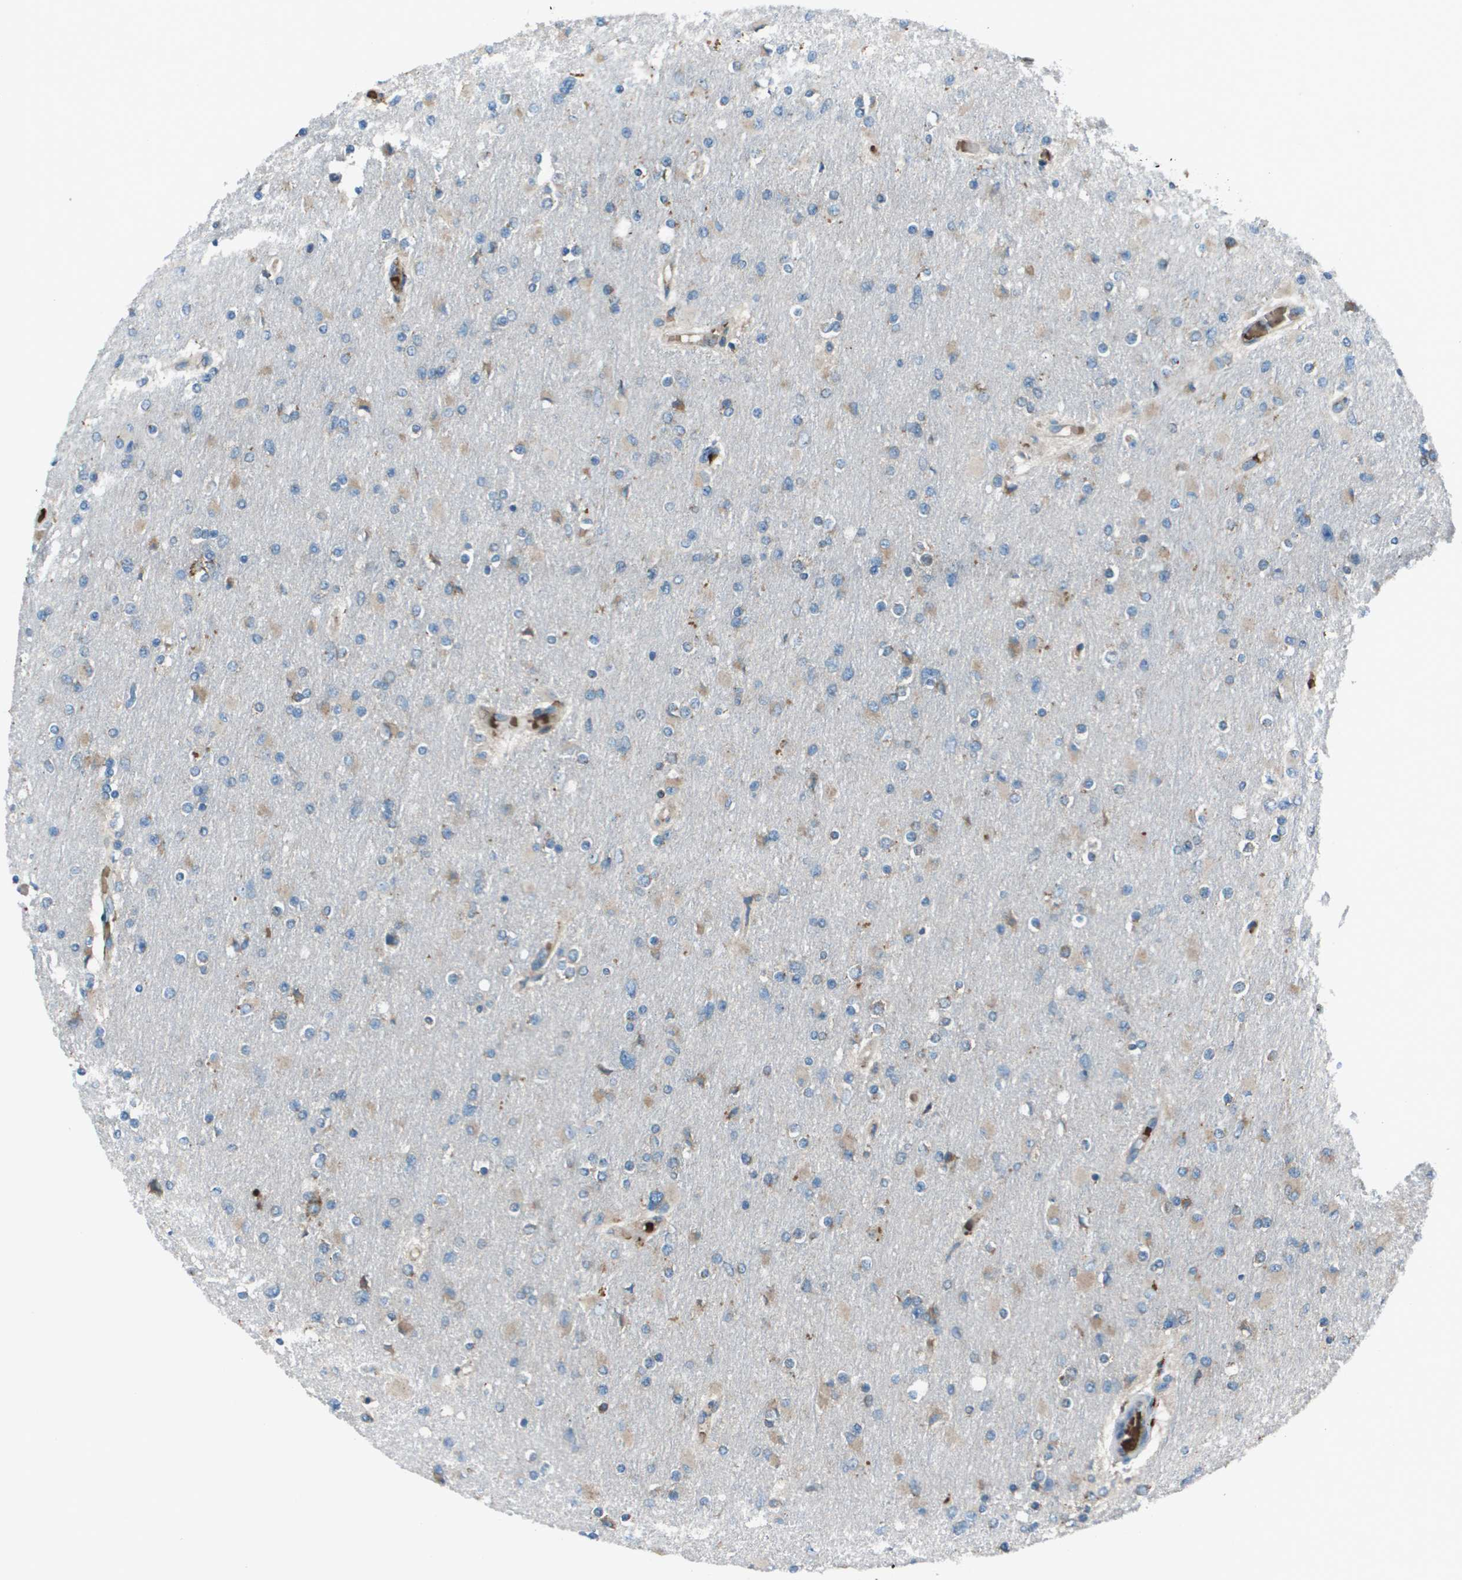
{"staining": {"intensity": "weak", "quantity": "<25%", "location": "cytoplasmic/membranous"}, "tissue": "glioma", "cell_type": "Tumor cells", "image_type": "cancer", "snomed": [{"axis": "morphology", "description": "Glioma, malignant, High grade"}, {"axis": "topography", "description": "Cerebral cortex"}], "caption": "A histopathology image of high-grade glioma (malignant) stained for a protein displays no brown staining in tumor cells.", "gene": "UTS2", "patient": {"sex": "female", "age": 36}}